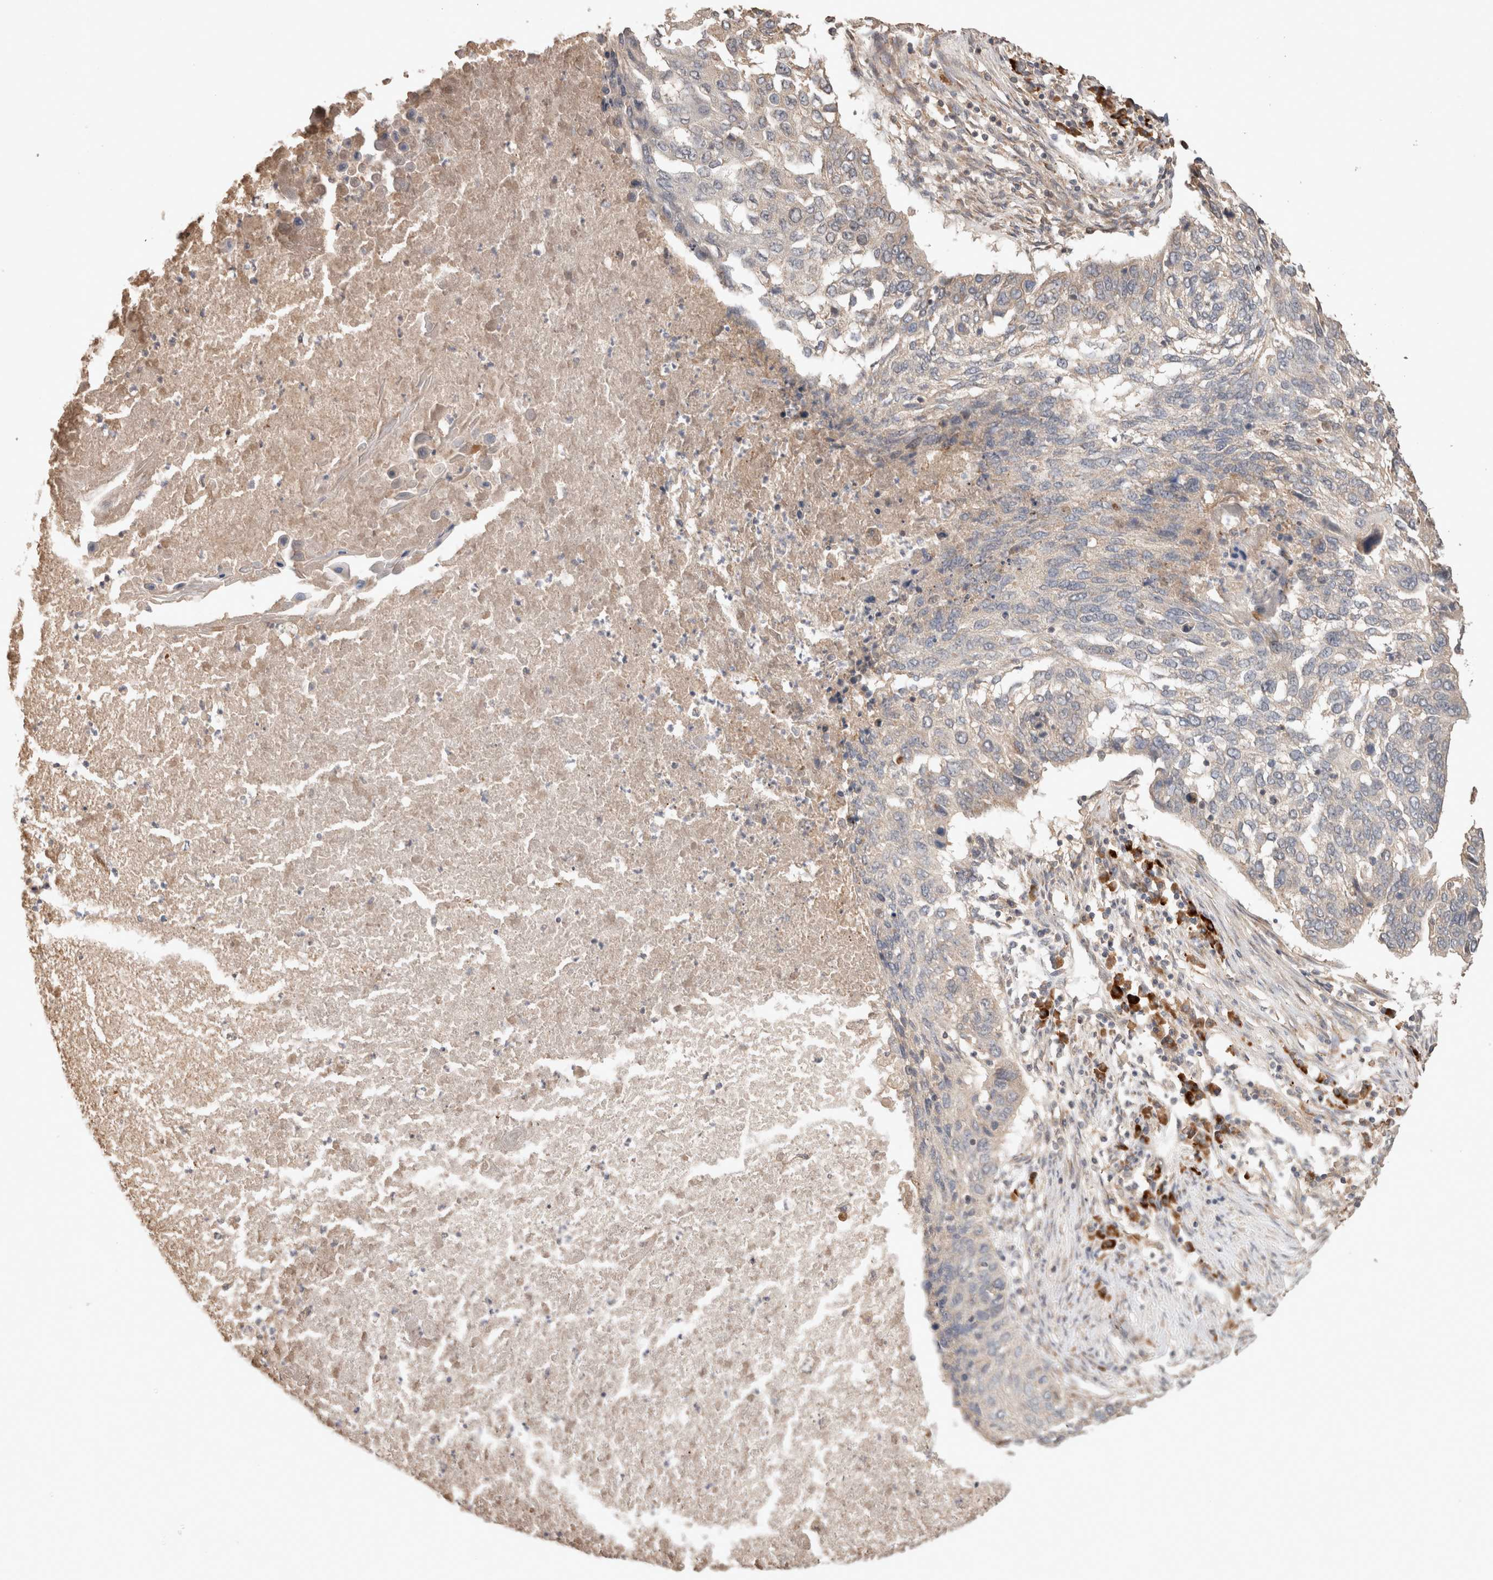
{"staining": {"intensity": "weak", "quantity": "<25%", "location": "cytoplasmic/membranous"}, "tissue": "lung cancer", "cell_type": "Tumor cells", "image_type": "cancer", "snomed": [{"axis": "morphology", "description": "Squamous cell carcinoma, NOS"}, {"axis": "topography", "description": "Lung"}], "caption": "Squamous cell carcinoma (lung) was stained to show a protein in brown. There is no significant positivity in tumor cells. (Stains: DAB (3,3'-diaminobenzidine) immunohistochemistry with hematoxylin counter stain, Microscopy: brightfield microscopy at high magnification).", "gene": "HROB", "patient": {"sex": "female", "age": 63}}